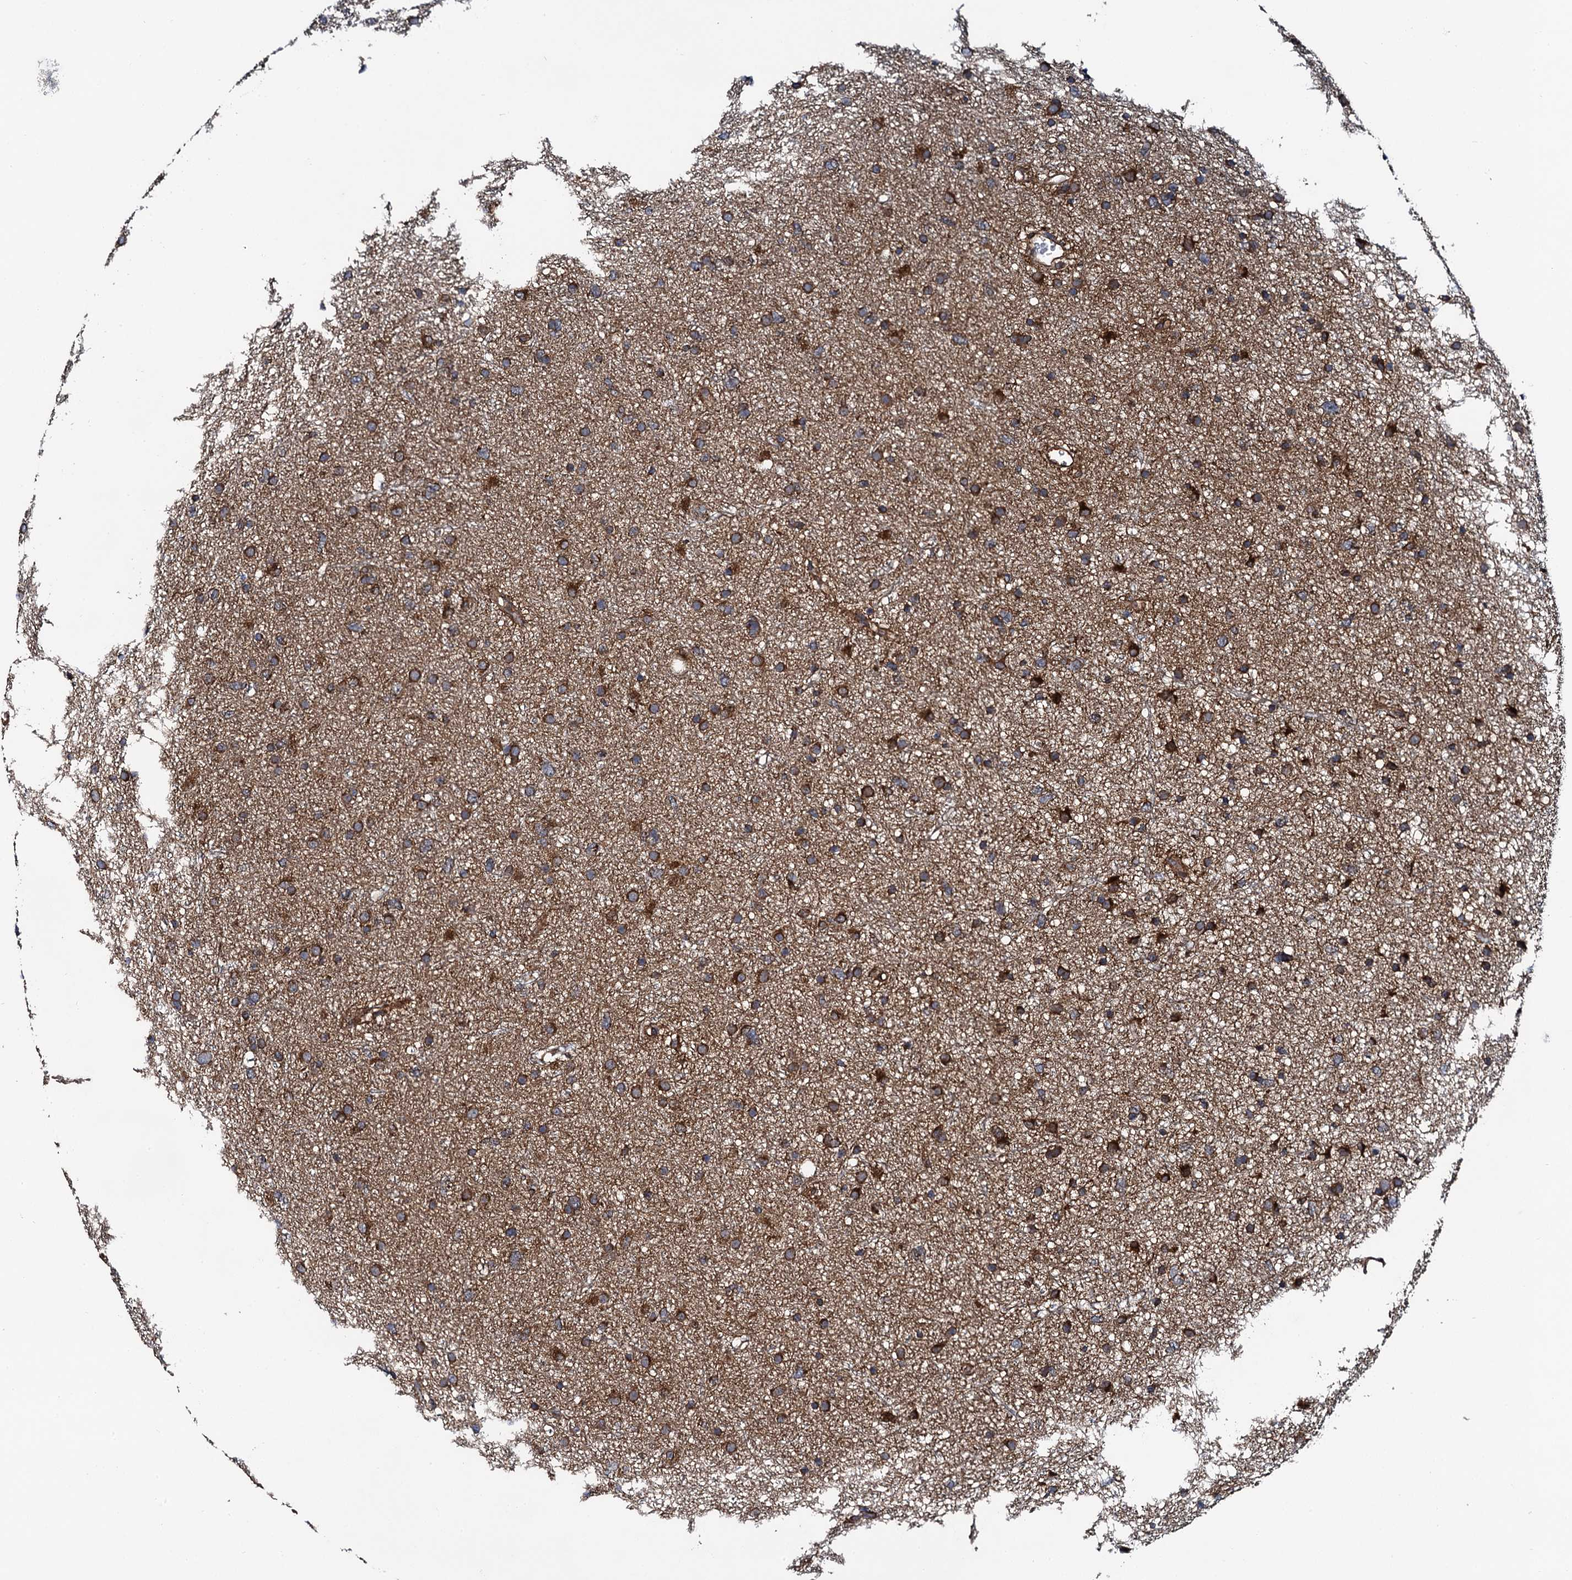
{"staining": {"intensity": "strong", "quantity": "25%-75%", "location": "cytoplasmic/membranous"}, "tissue": "glioma", "cell_type": "Tumor cells", "image_type": "cancer", "snomed": [{"axis": "morphology", "description": "Glioma, malignant, Low grade"}, {"axis": "topography", "description": "Cerebral cortex"}], "caption": "Immunohistochemistry staining of low-grade glioma (malignant), which exhibits high levels of strong cytoplasmic/membranous staining in approximately 25%-75% of tumor cells indicating strong cytoplasmic/membranous protein expression. The staining was performed using DAB (brown) for protein detection and nuclei were counterstained in hematoxylin (blue).", "gene": "NEK1", "patient": {"sex": "female", "age": 39}}